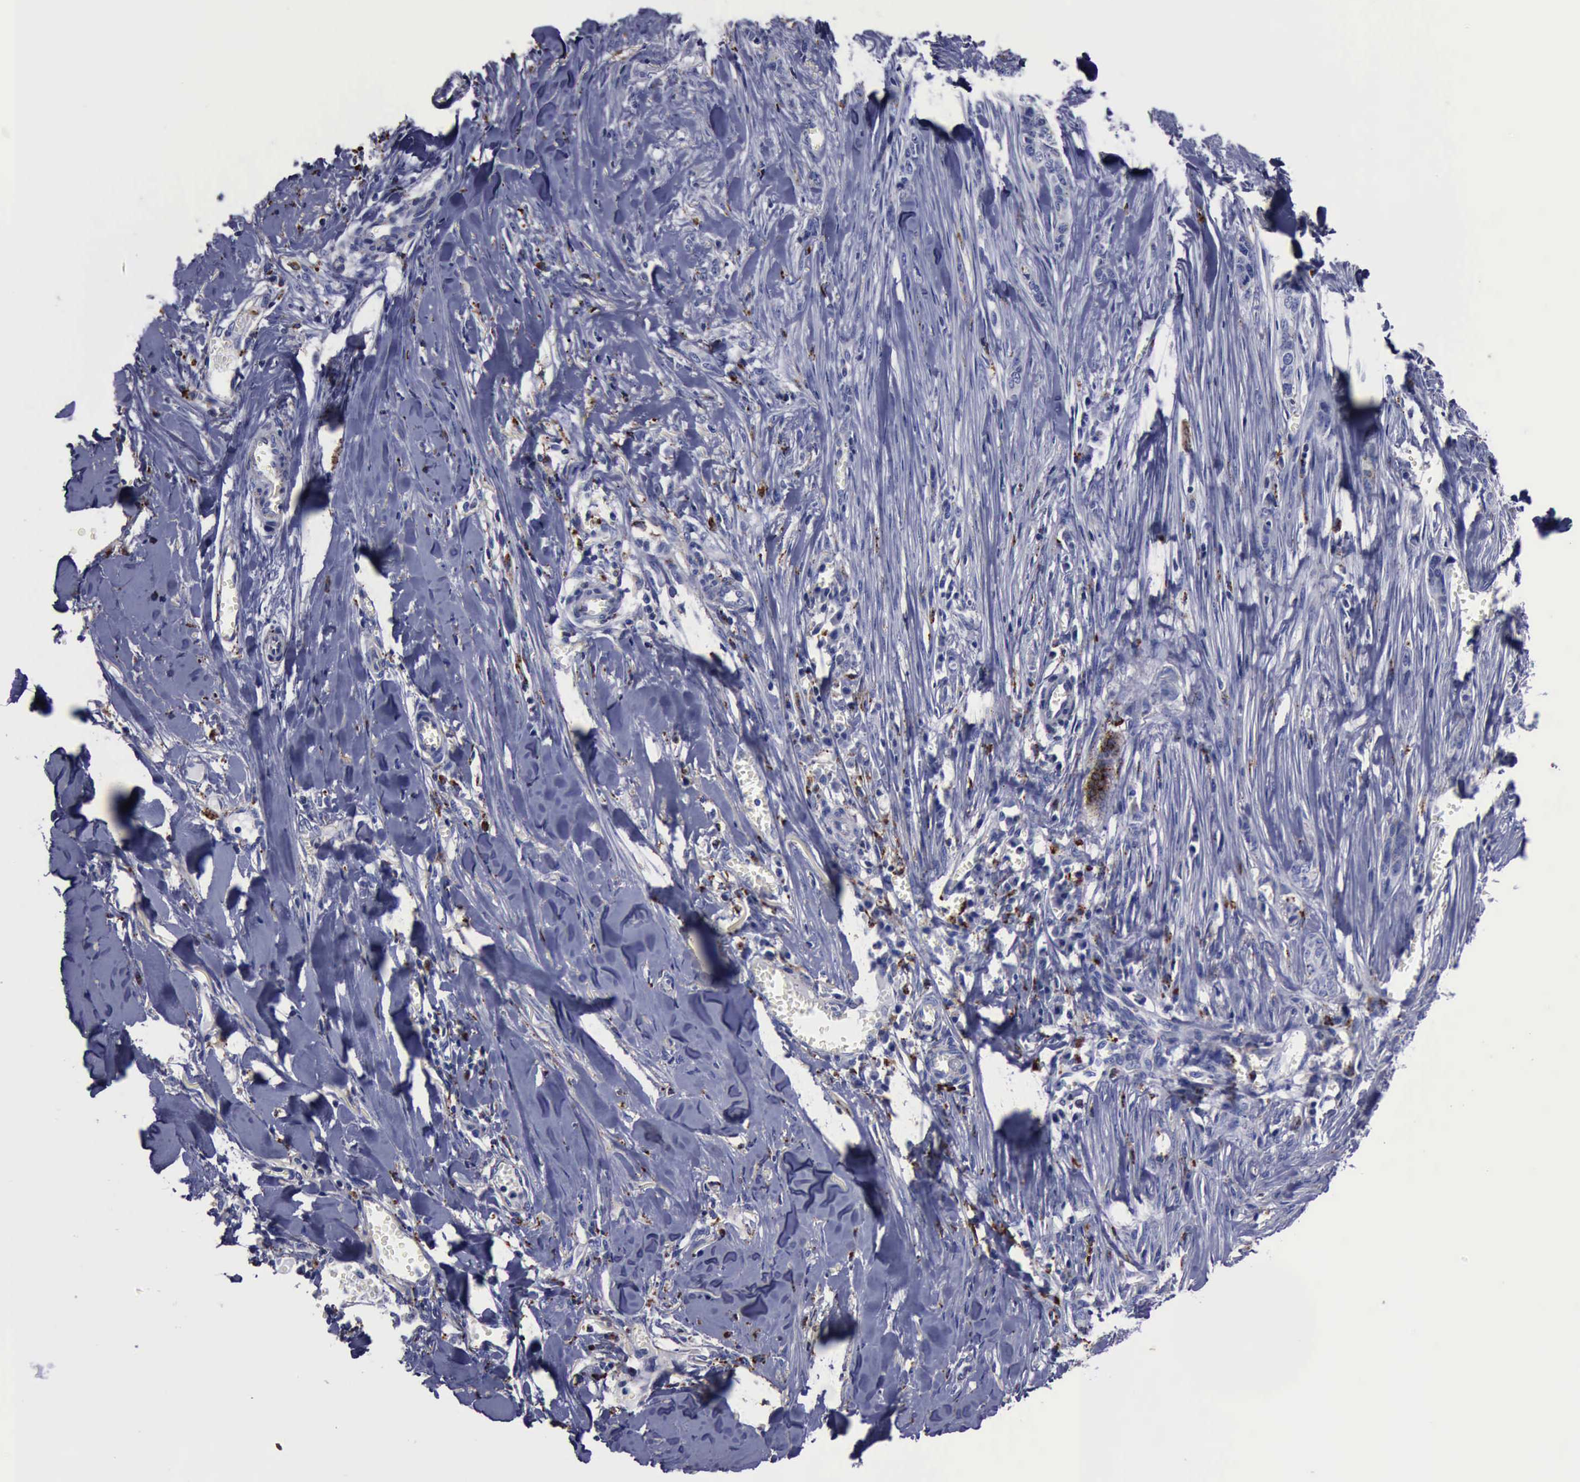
{"staining": {"intensity": "weak", "quantity": "25%-75%", "location": "cytoplasmic/membranous"}, "tissue": "skin cancer", "cell_type": "Tumor cells", "image_type": "cancer", "snomed": [{"axis": "morphology", "description": "Normal tissue, NOS"}, {"axis": "morphology", "description": "Basal cell carcinoma"}, {"axis": "topography", "description": "Skin"}], "caption": "A histopathology image of skin basal cell carcinoma stained for a protein reveals weak cytoplasmic/membranous brown staining in tumor cells.", "gene": "CTSD", "patient": {"sex": "female", "age": 65}}